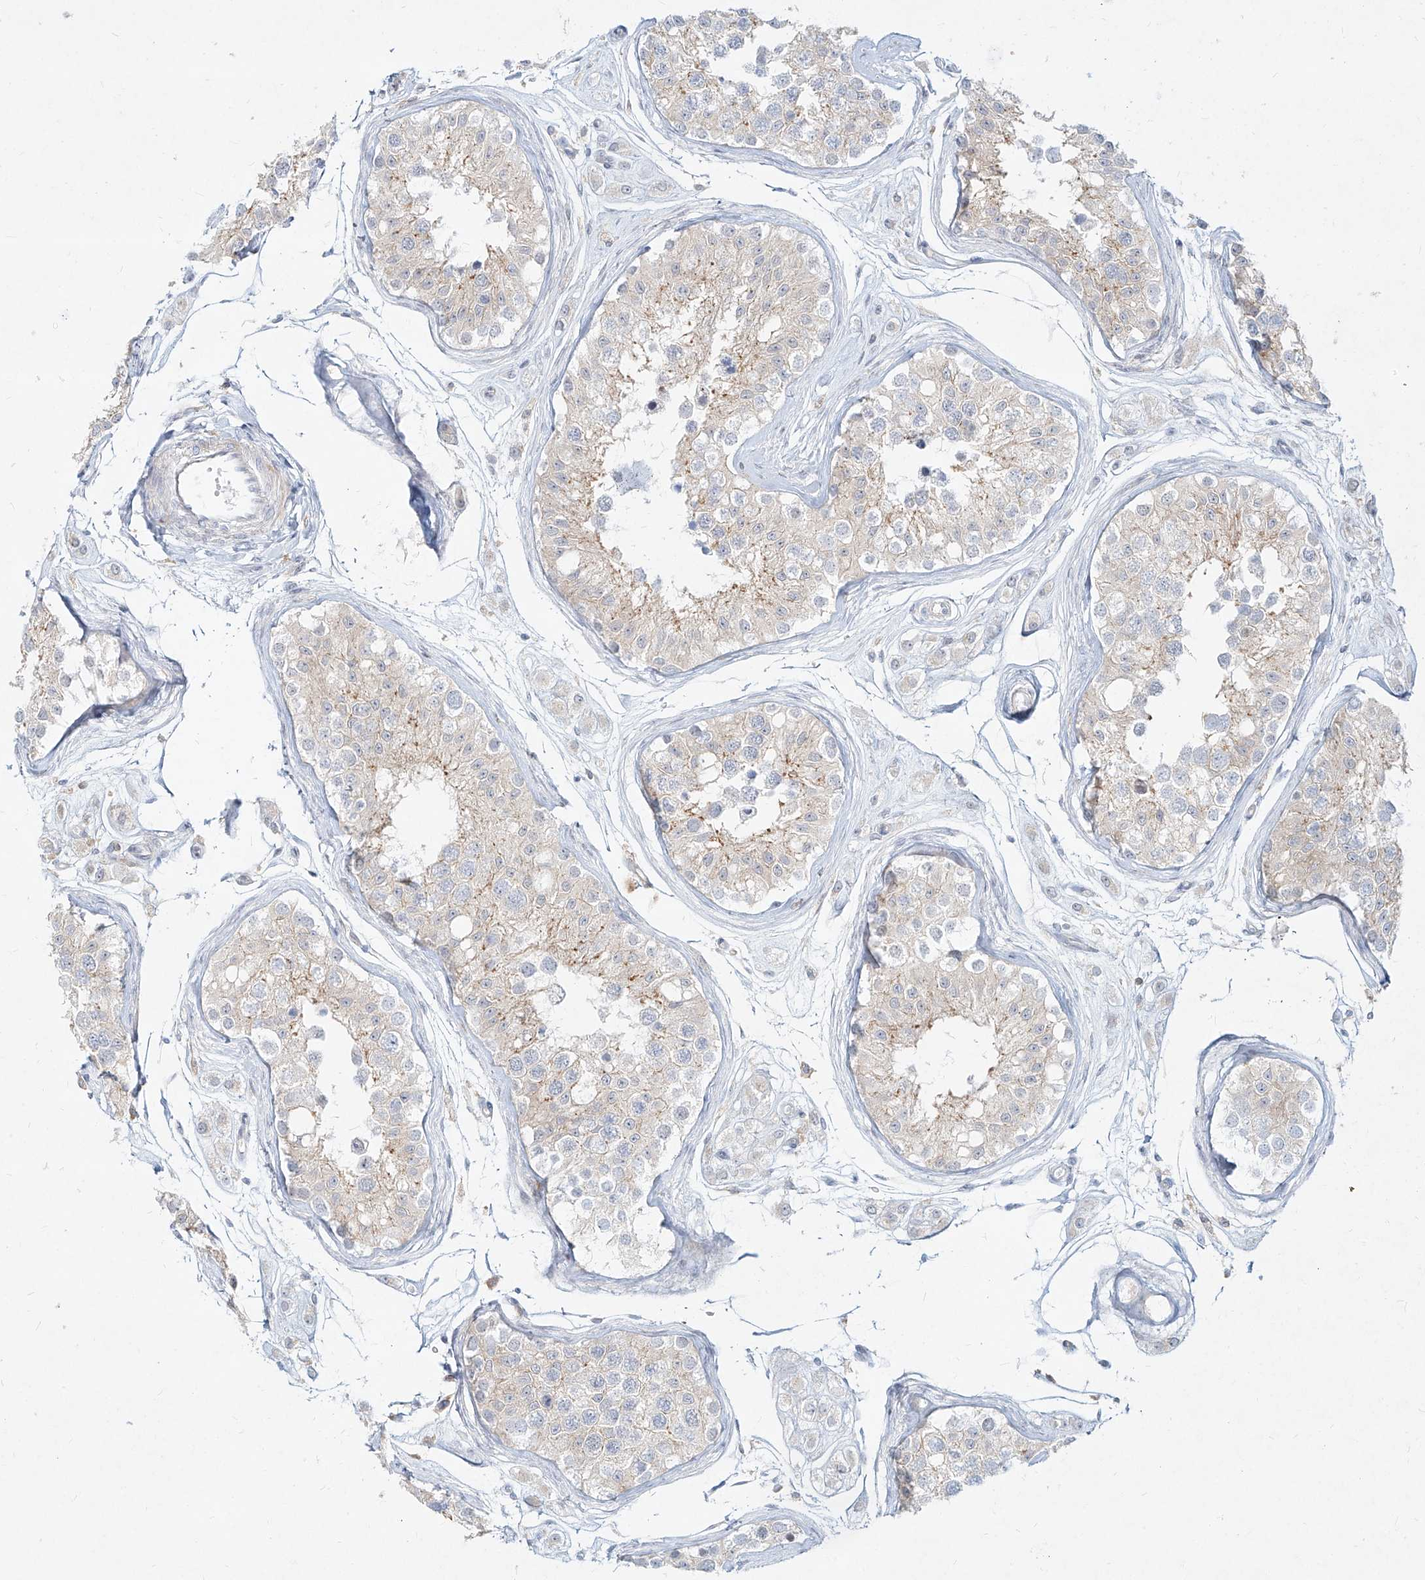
{"staining": {"intensity": "weak", "quantity": "<25%", "location": "cytoplasmic/membranous"}, "tissue": "testis", "cell_type": "Cells in seminiferous ducts", "image_type": "normal", "snomed": [{"axis": "morphology", "description": "Normal tissue, NOS"}, {"axis": "morphology", "description": "Adenocarcinoma, metastatic, NOS"}, {"axis": "topography", "description": "Testis"}], "caption": "Immunohistochemistry (IHC) image of benign testis stained for a protein (brown), which exhibits no positivity in cells in seminiferous ducts. The staining is performed using DAB brown chromogen with nuclei counter-stained in using hematoxylin.", "gene": "SLC2A12", "patient": {"sex": "male", "age": 26}}